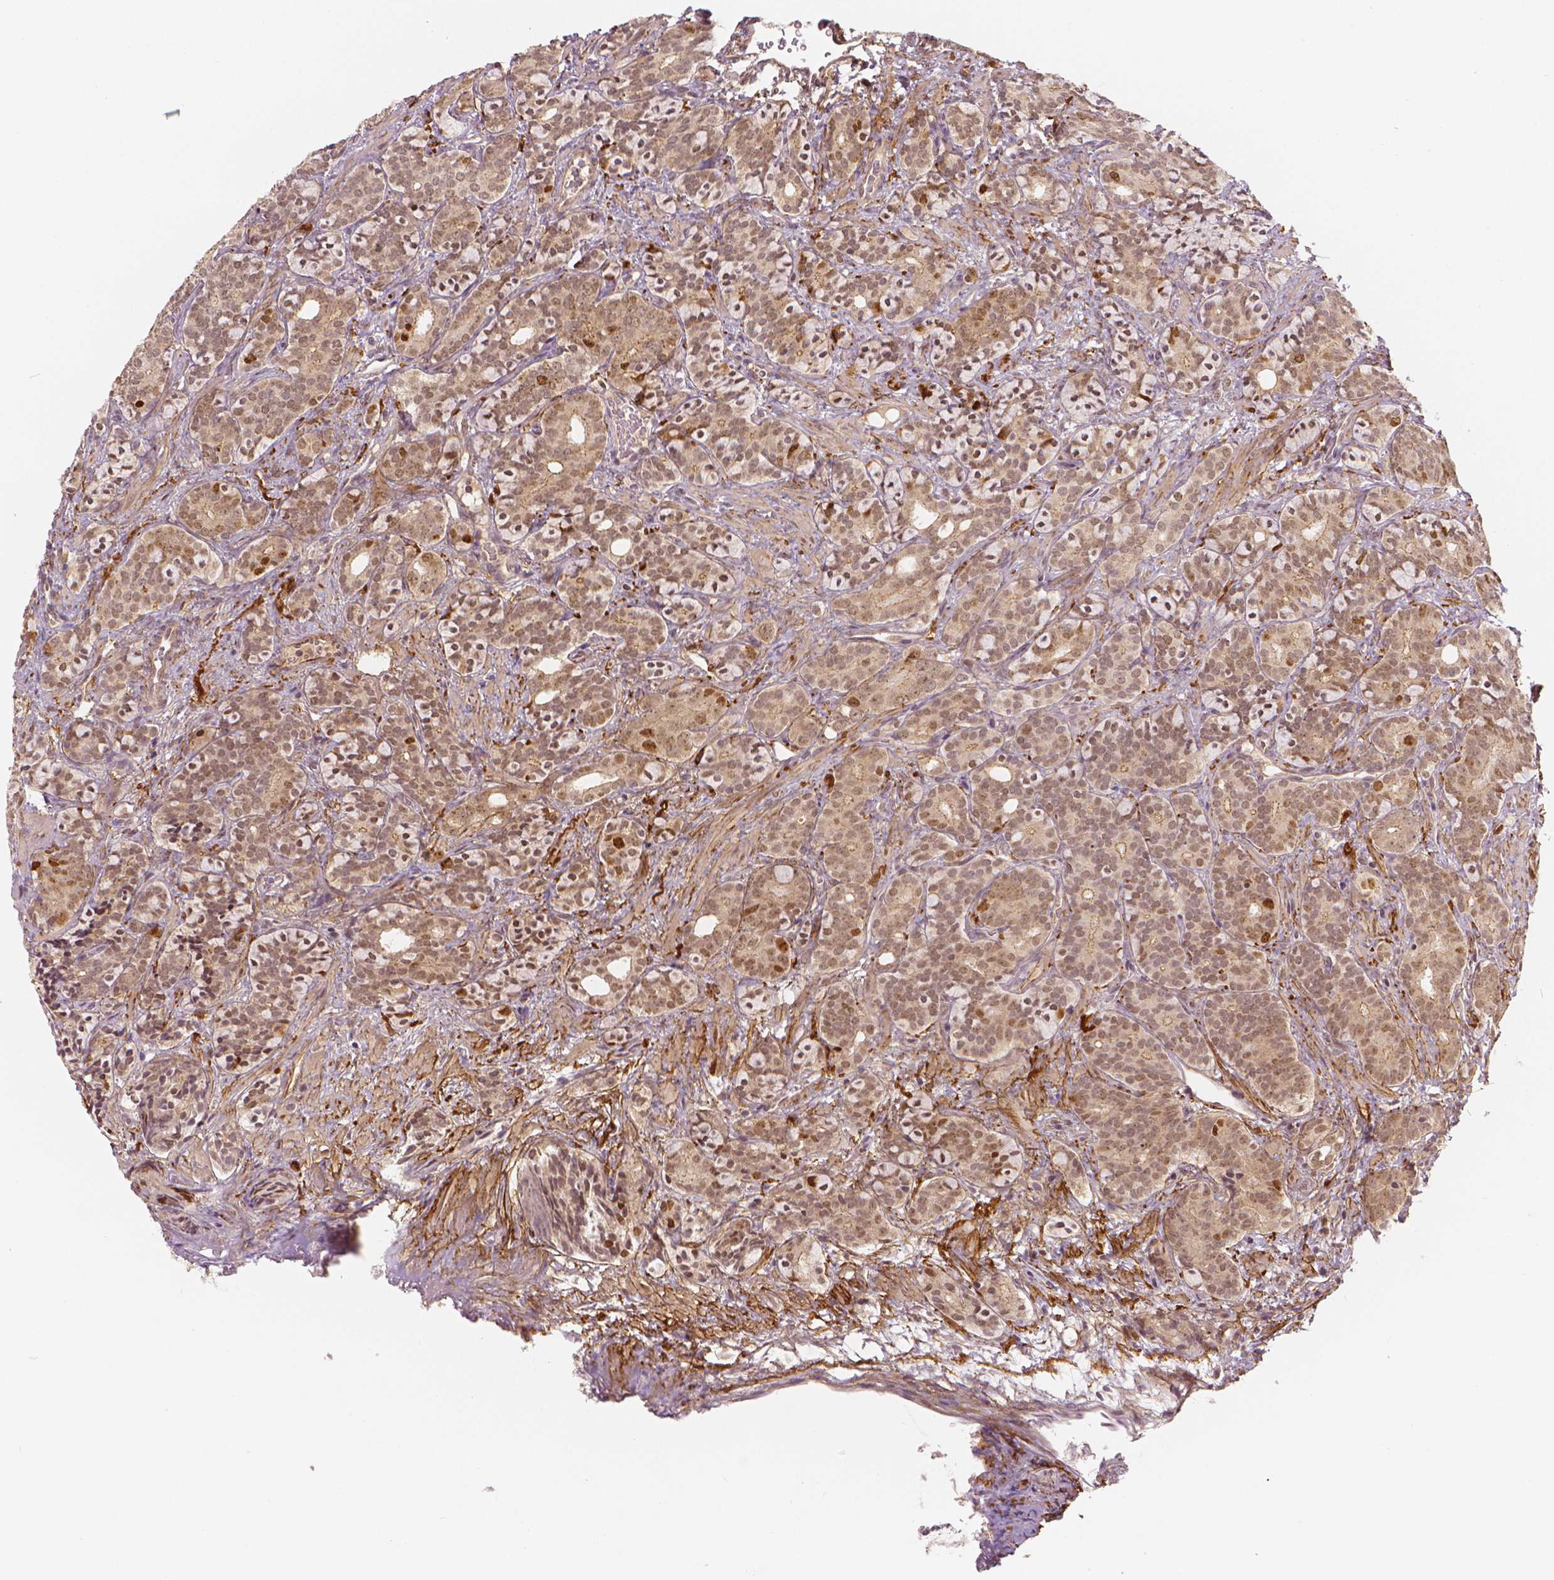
{"staining": {"intensity": "moderate", "quantity": "25%-75%", "location": "nuclear"}, "tissue": "prostate cancer", "cell_type": "Tumor cells", "image_type": "cancer", "snomed": [{"axis": "morphology", "description": "Adenocarcinoma, High grade"}, {"axis": "topography", "description": "Prostate"}], "caption": "IHC of human prostate cancer (high-grade adenocarcinoma) exhibits medium levels of moderate nuclear staining in approximately 25%-75% of tumor cells.", "gene": "NSD2", "patient": {"sex": "male", "age": 84}}